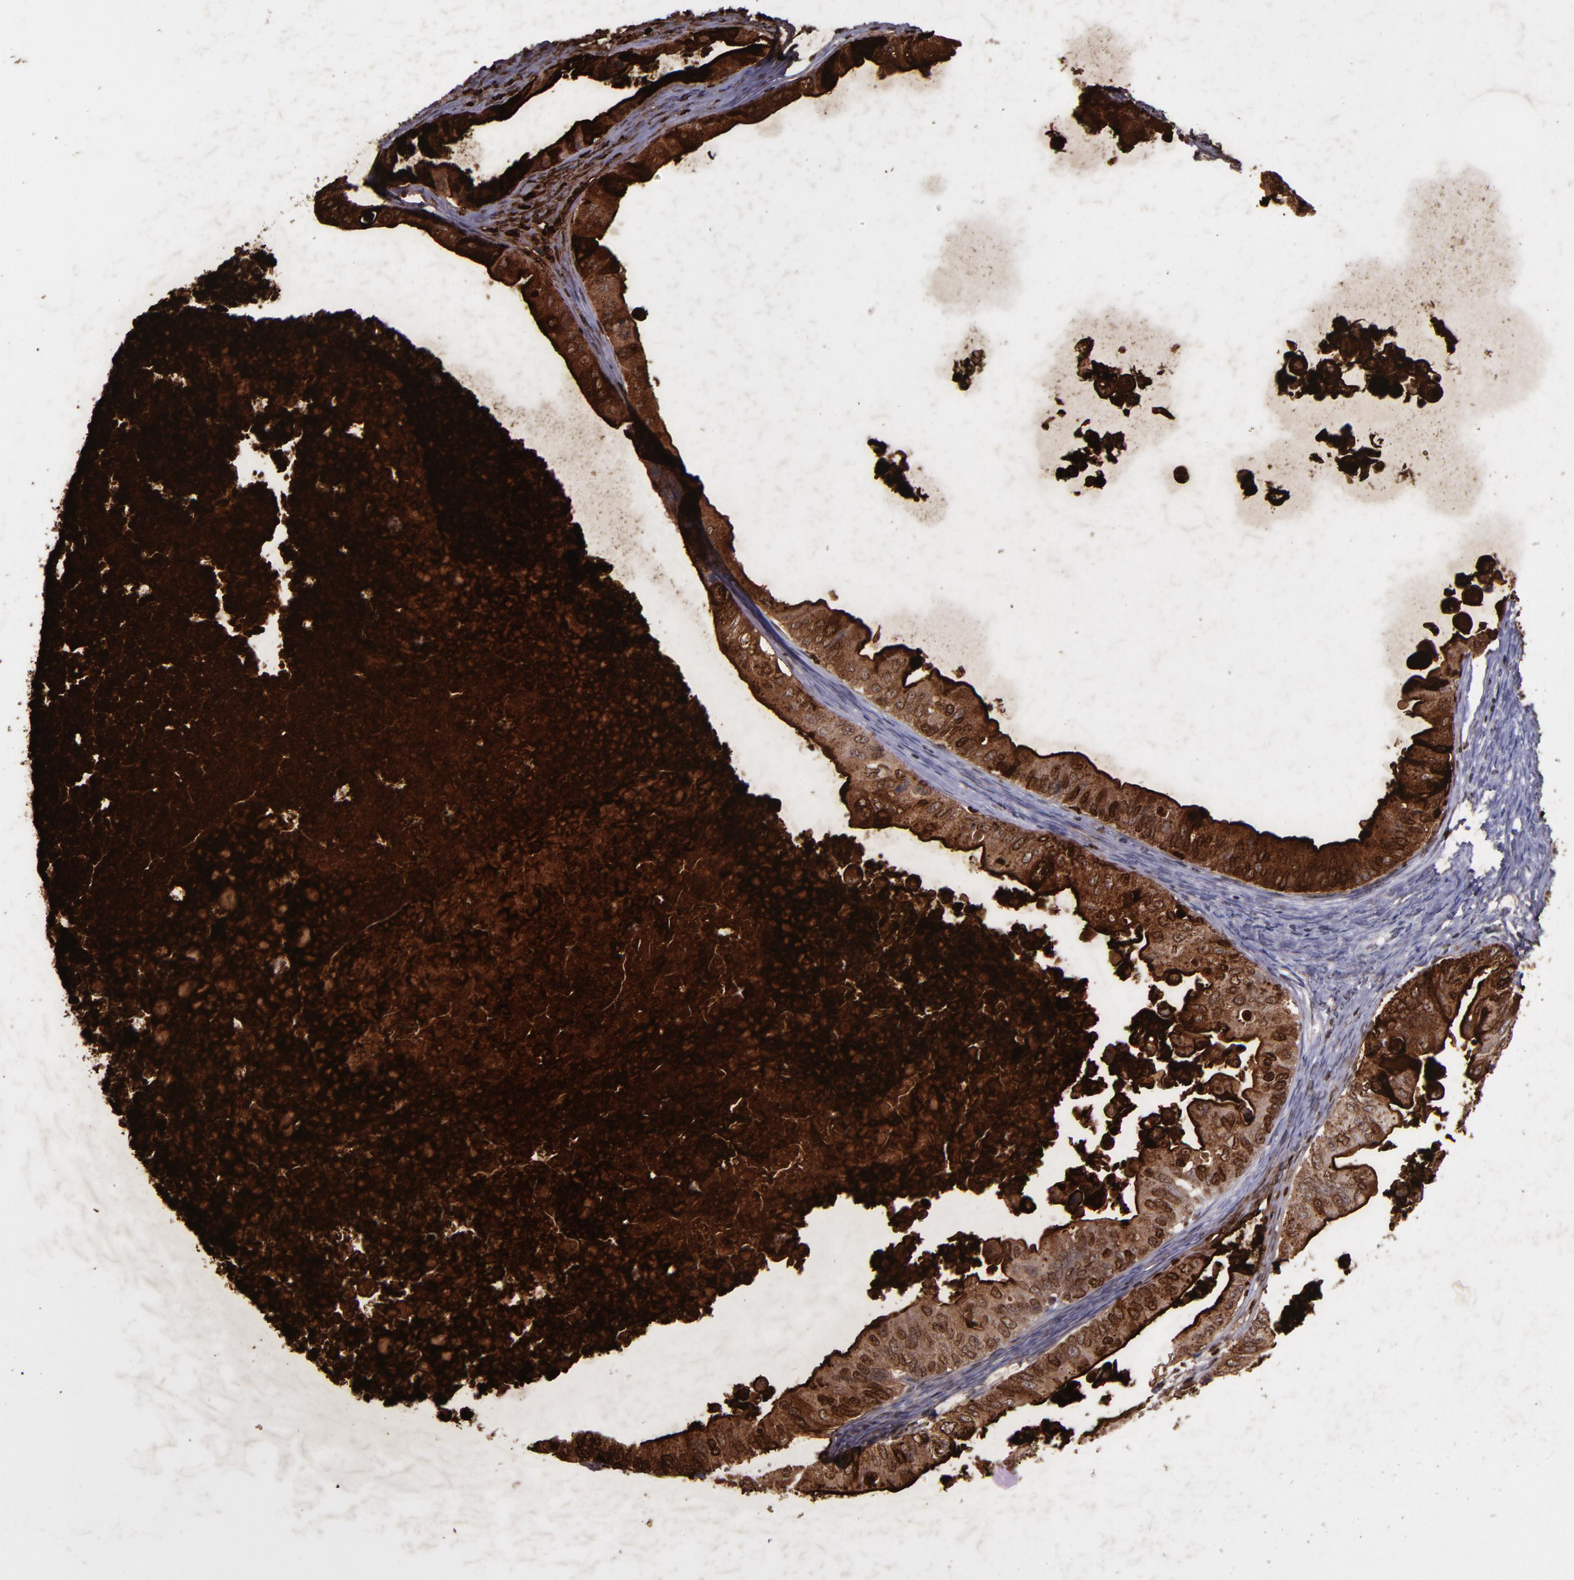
{"staining": {"intensity": "strong", "quantity": ">75%", "location": "cytoplasmic/membranous"}, "tissue": "ovarian cancer", "cell_type": "Tumor cells", "image_type": "cancer", "snomed": [{"axis": "morphology", "description": "Cystadenocarcinoma, mucinous, NOS"}, {"axis": "topography", "description": "Ovary"}], "caption": "Immunohistochemical staining of ovarian cancer shows high levels of strong cytoplasmic/membranous protein expression in about >75% of tumor cells.", "gene": "MFGE8", "patient": {"sex": "female", "age": 37}}